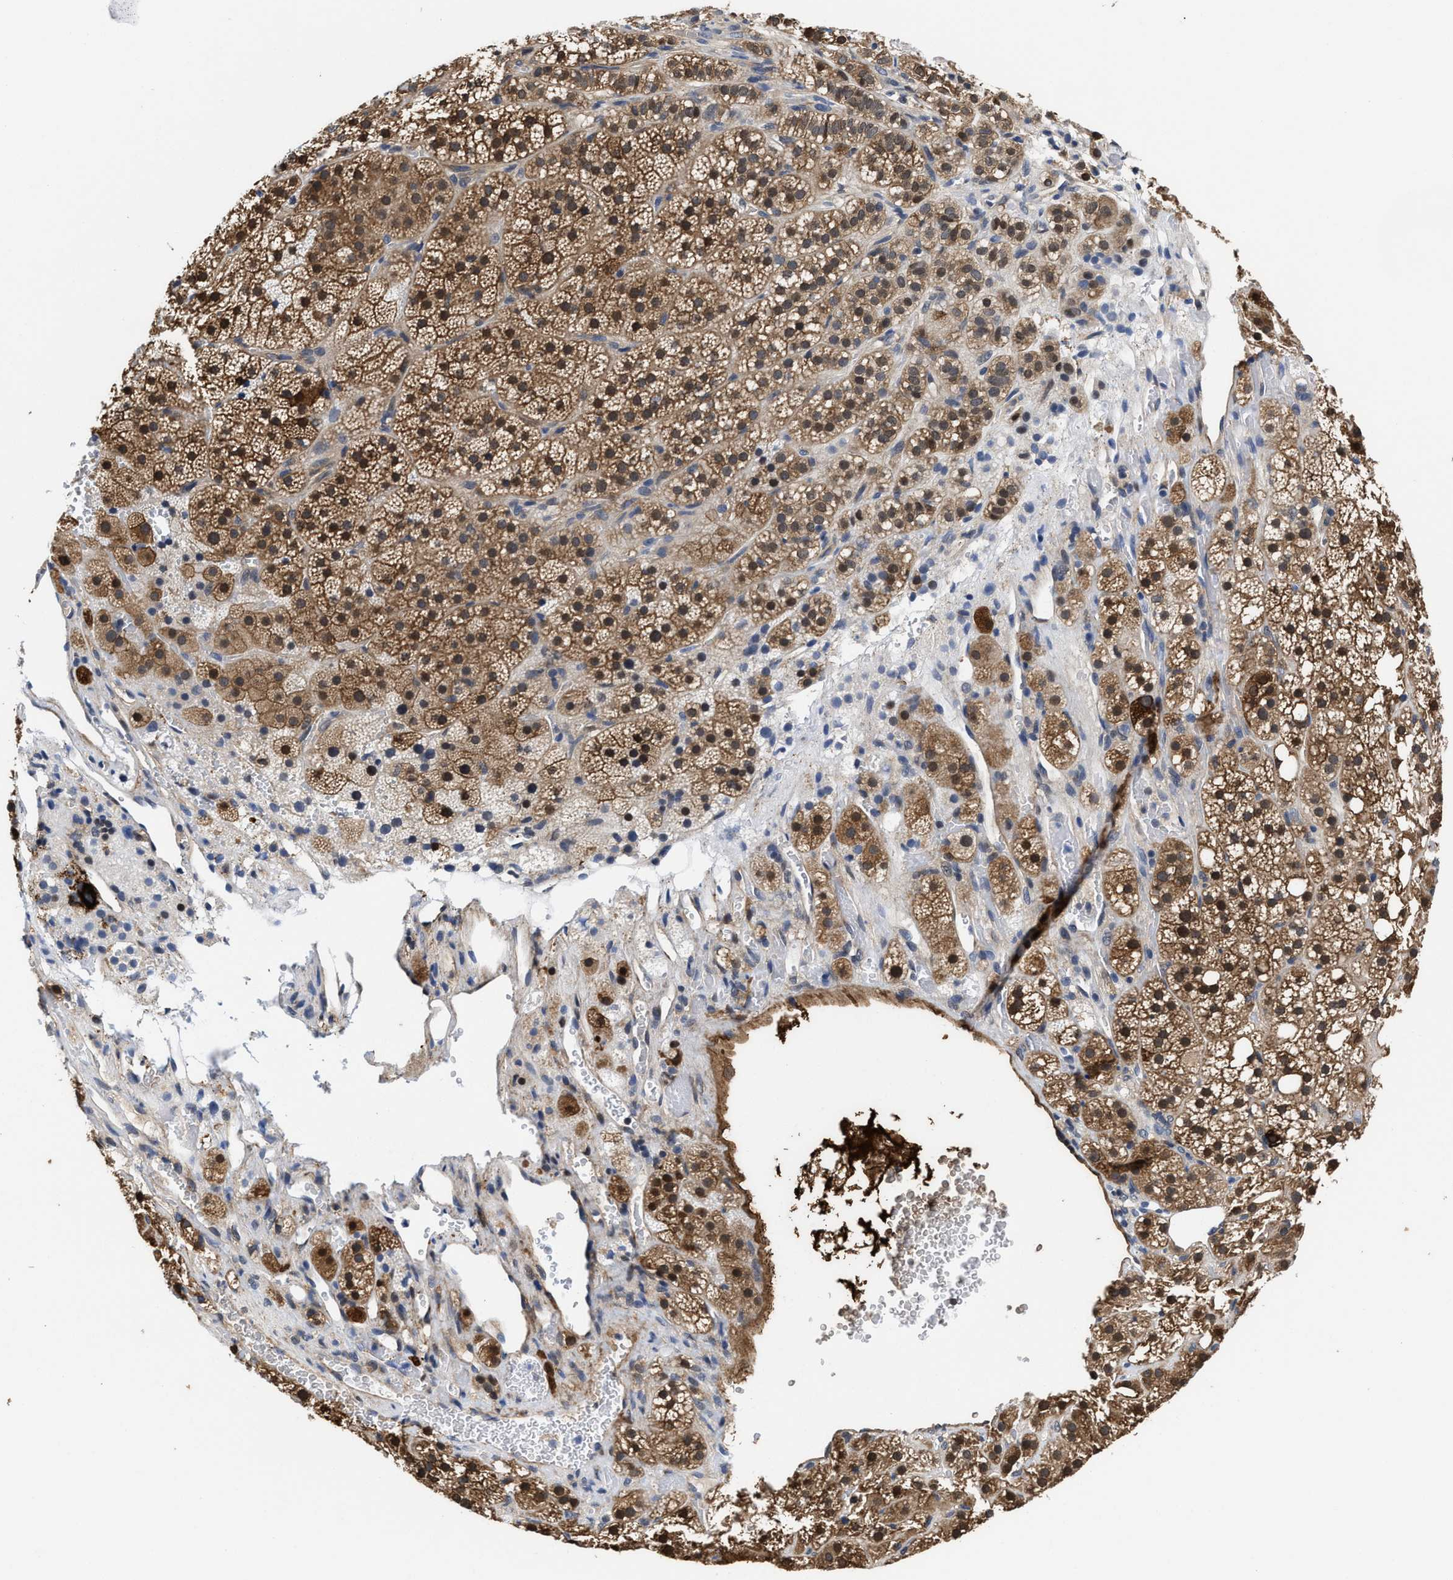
{"staining": {"intensity": "moderate", "quantity": ">75%", "location": "cytoplasmic/membranous,nuclear"}, "tissue": "adrenal gland", "cell_type": "Glandular cells", "image_type": "normal", "snomed": [{"axis": "morphology", "description": "Normal tissue, NOS"}, {"axis": "topography", "description": "Adrenal gland"}], "caption": "IHC staining of benign adrenal gland, which shows medium levels of moderate cytoplasmic/membranous,nuclear staining in about >75% of glandular cells indicating moderate cytoplasmic/membranous,nuclear protein expression. The staining was performed using DAB (brown) for protein detection and nuclei were counterstained in hematoxylin (blue).", "gene": "KIF12", "patient": {"sex": "female", "age": 59}}